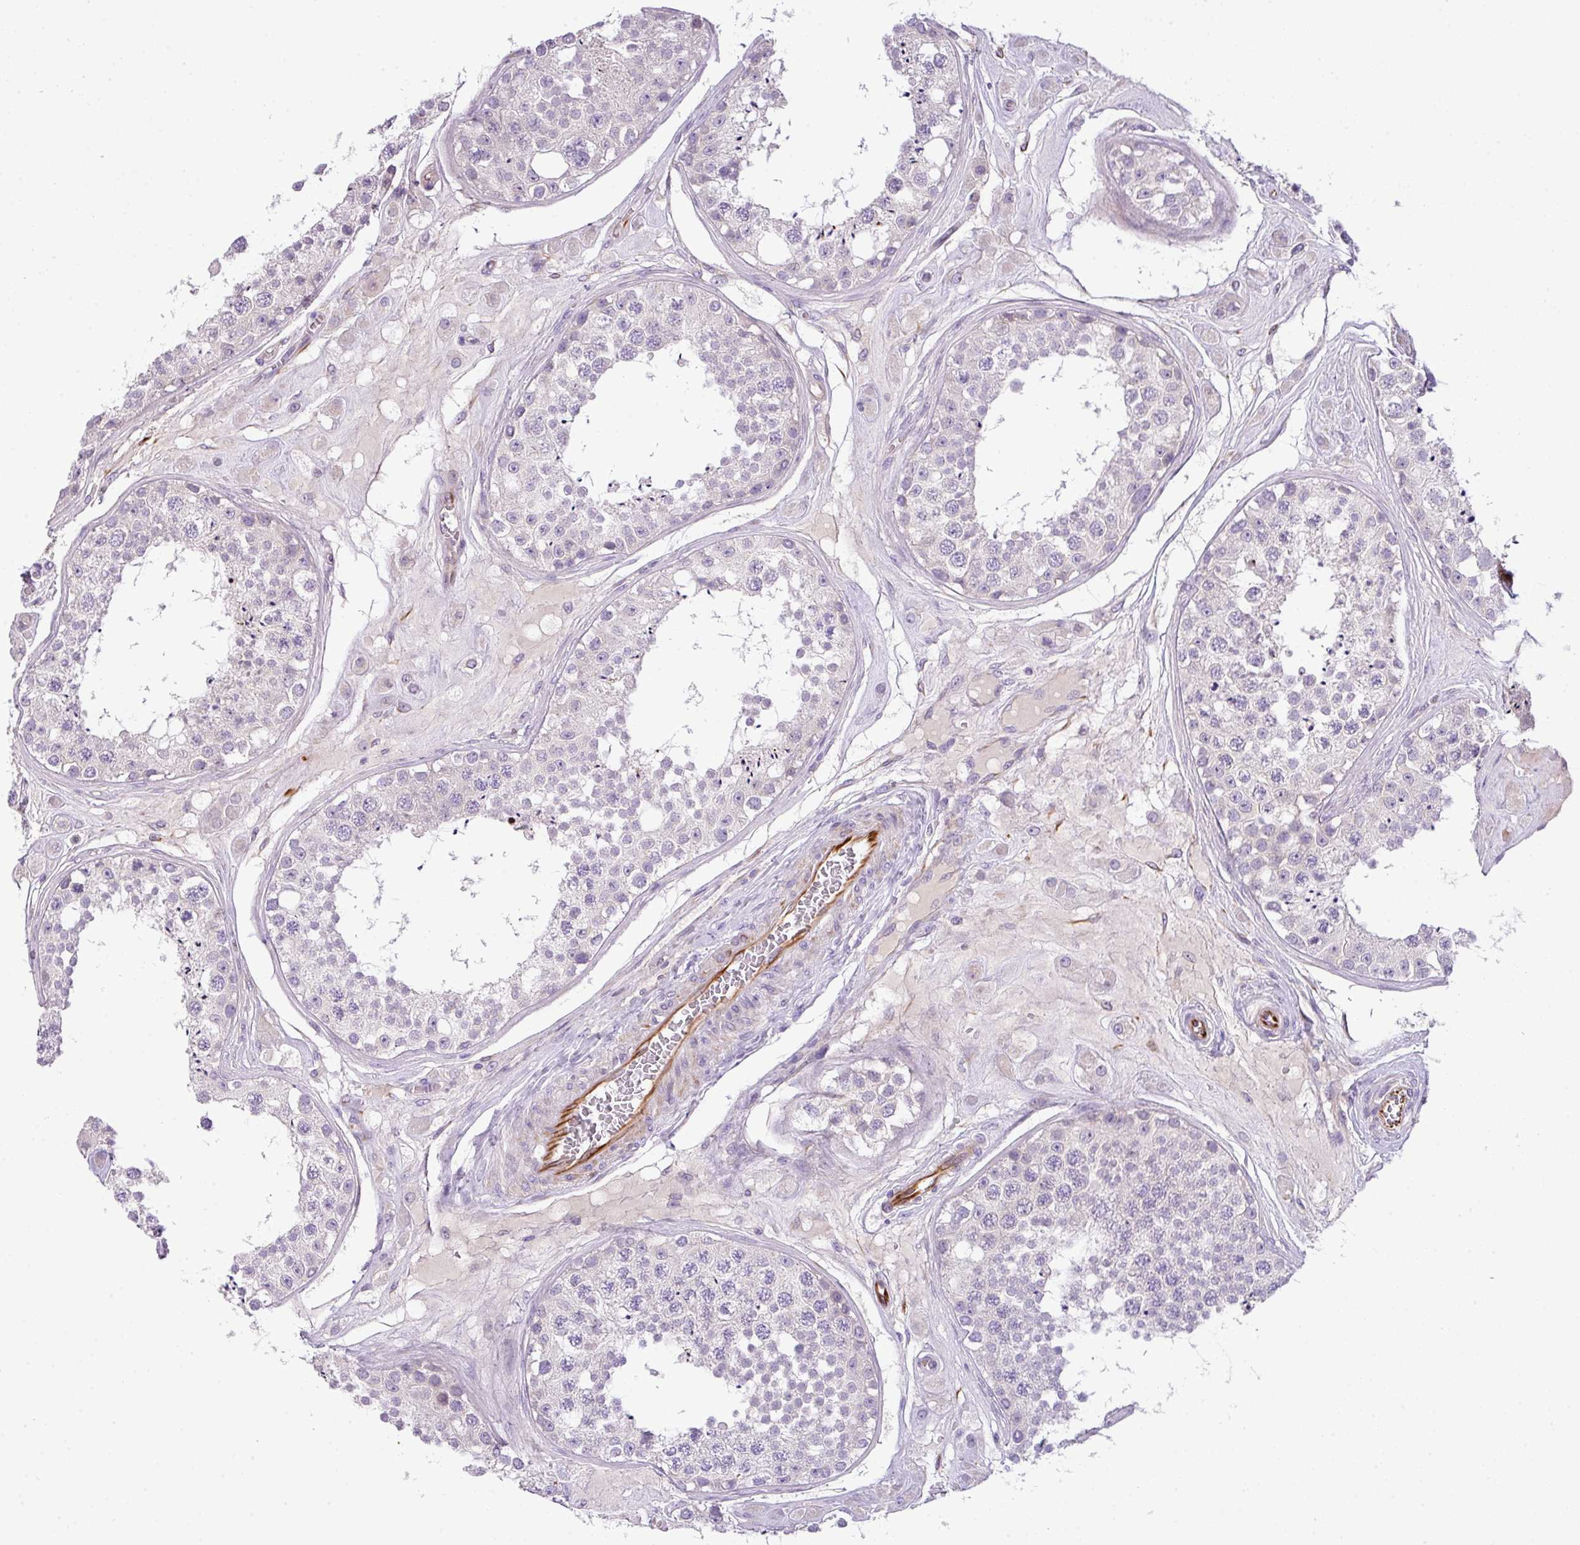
{"staining": {"intensity": "moderate", "quantity": "<25%", "location": "cytoplasmic/membranous"}, "tissue": "testis", "cell_type": "Cells in seminiferous ducts", "image_type": "normal", "snomed": [{"axis": "morphology", "description": "Normal tissue, NOS"}, {"axis": "topography", "description": "Testis"}], "caption": "Brown immunohistochemical staining in normal human testis reveals moderate cytoplasmic/membranous positivity in approximately <25% of cells in seminiferous ducts. The staining was performed using DAB, with brown indicating positive protein expression. Nuclei are stained blue with hematoxylin.", "gene": "ENSG00000273748", "patient": {"sex": "male", "age": 25}}